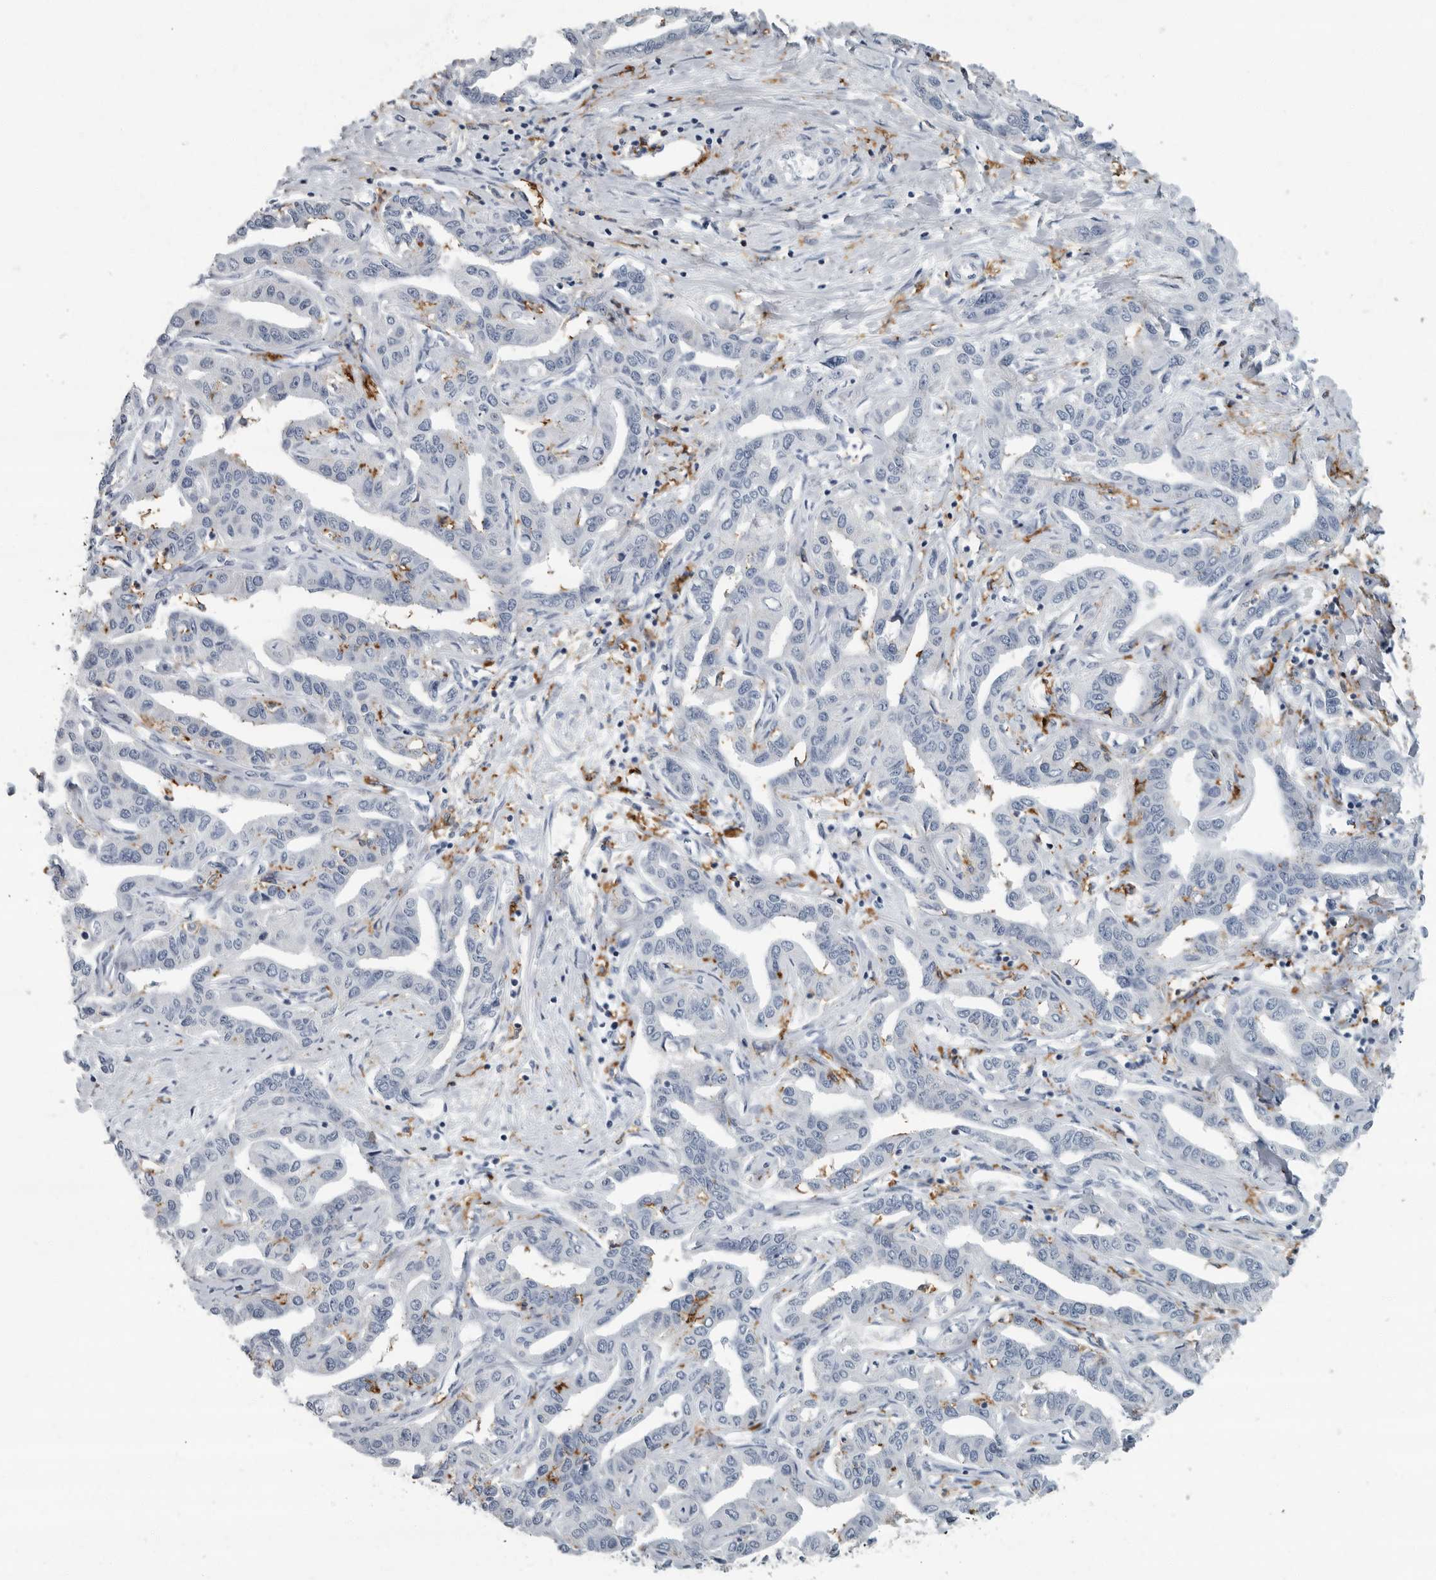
{"staining": {"intensity": "negative", "quantity": "none", "location": "none"}, "tissue": "liver cancer", "cell_type": "Tumor cells", "image_type": "cancer", "snomed": [{"axis": "morphology", "description": "Cholangiocarcinoma"}, {"axis": "topography", "description": "Liver"}], "caption": "This photomicrograph is of cholangiocarcinoma (liver) stained with IHC to label a protein in brown with the nuclei are counter-stained blue. There is no staining in tumor cells.", "gene": "FCER1G", "patient": {"sex": "male", "age": 59}}